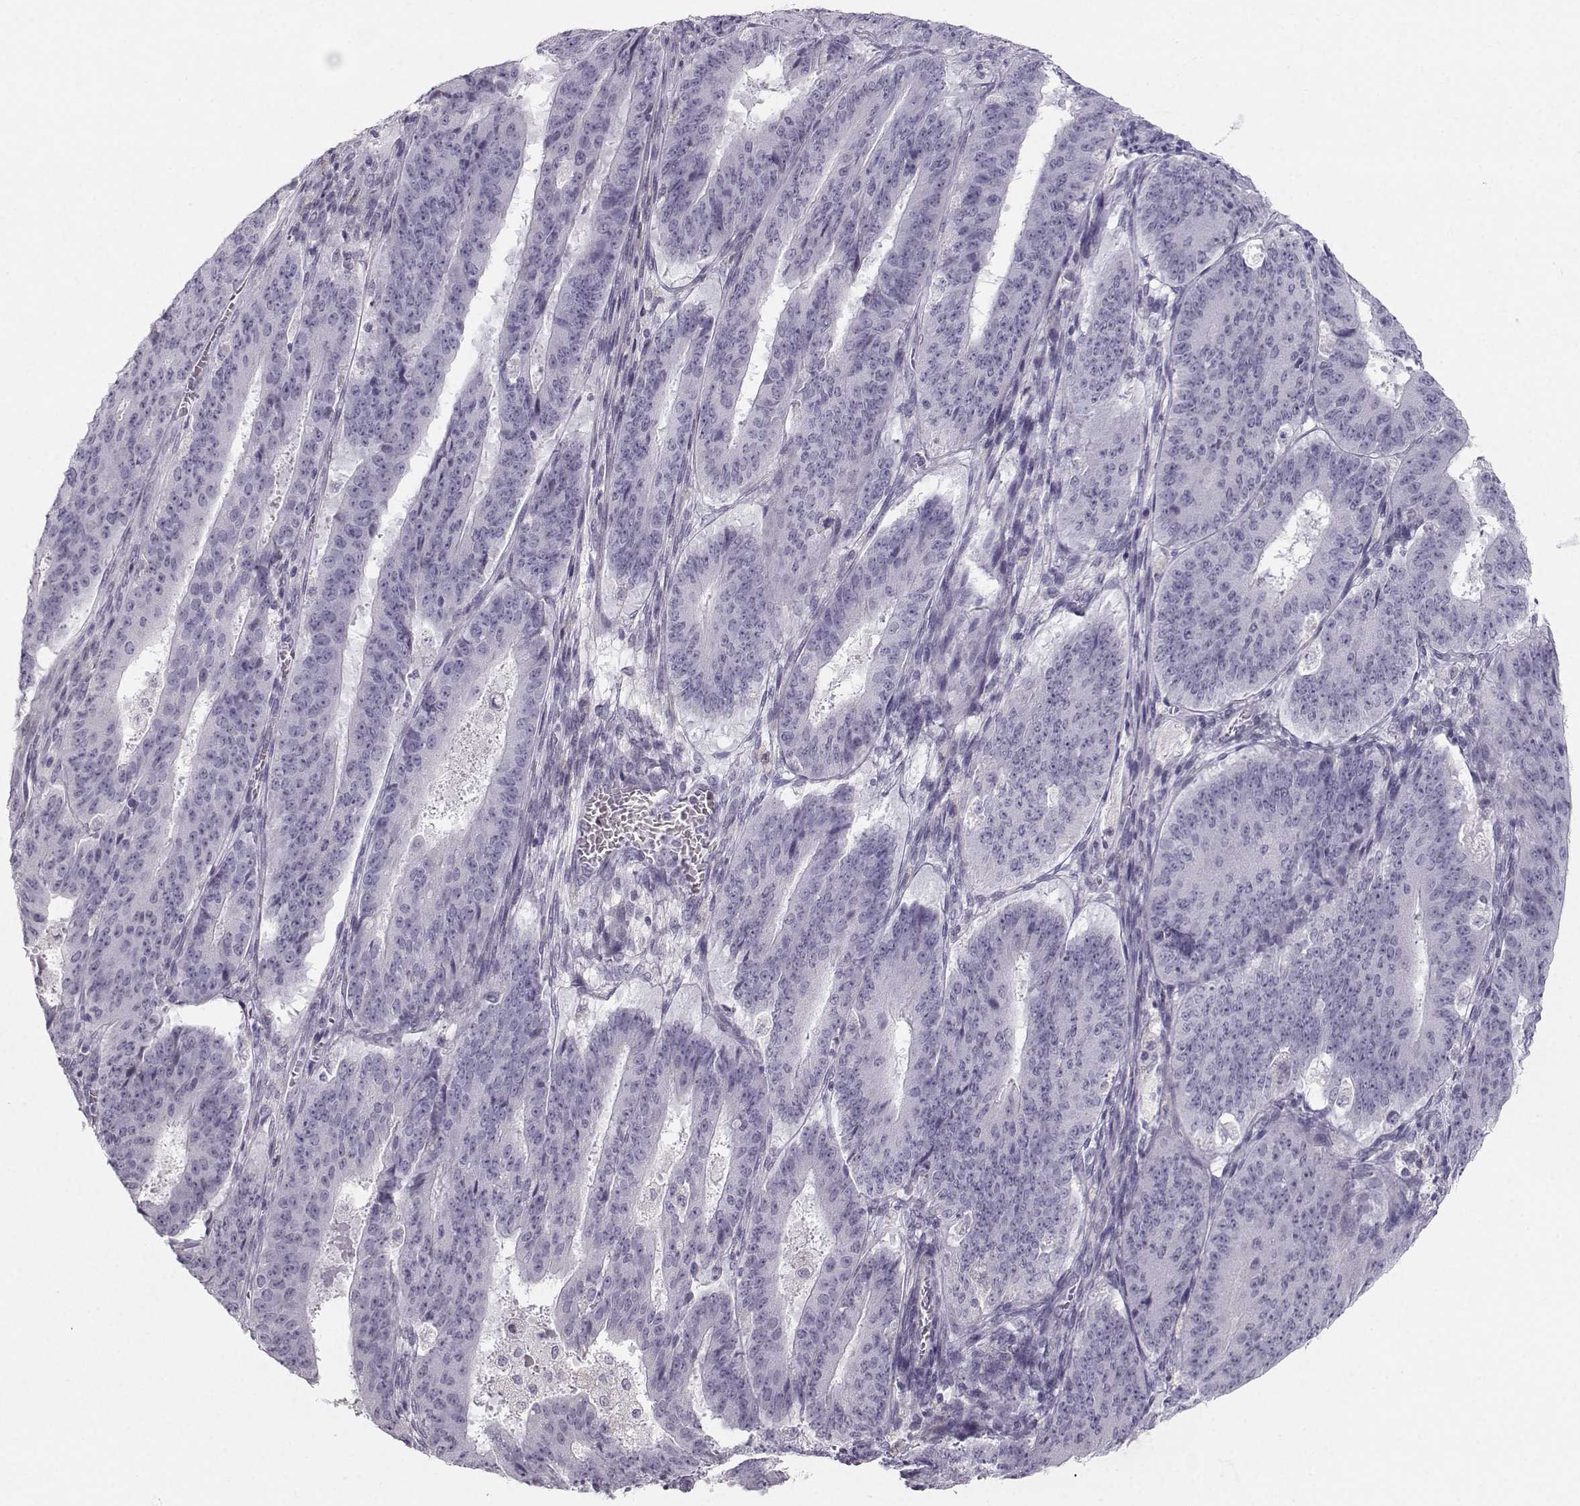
{"staining": {"intensity": "negative", "quantity": "none", "location": "none"}, "tissue": "ovarian cancer", "cell_type": "Tumor cells", "image_type": "cancer", "snomed": [{"axis": "morphology", "description": "Carcinoma, endometroid"}, {"axis": "topography", "description": "Ovary"}], "caption": "Image shows no protein staining in tumor cells of ovarian endometroid carcinoma tissue. The staining was performed using DAB to visualize the protein expression in brown, while the nuclei were stained in blue with hematoxylin (Magnification: 20x).", "gene": "CASR", "patient": {"sex": "female", "age": 42}}